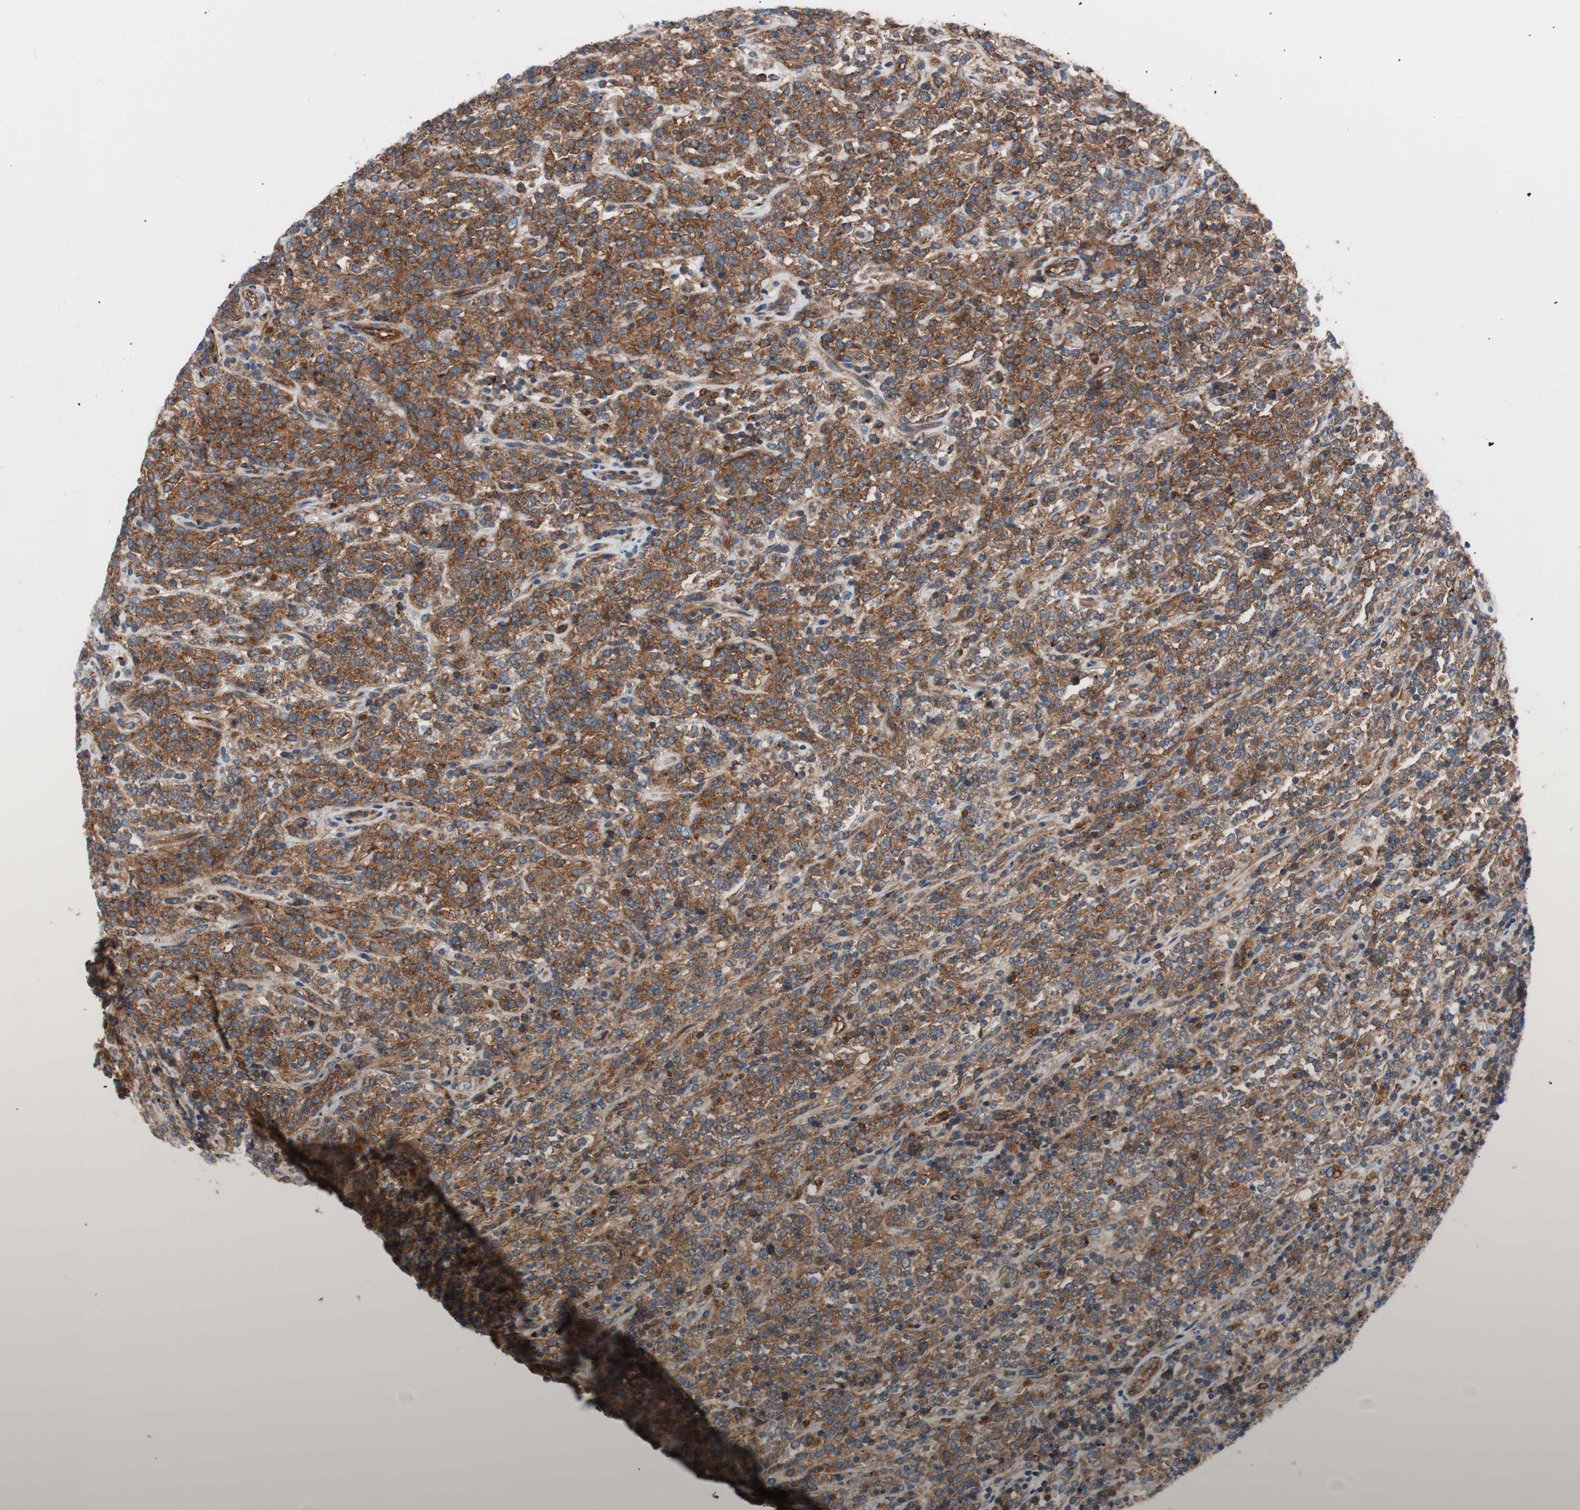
{"staining": {"intensity": "strong", "quantity": ">75%", "location": "cytoplasmic/membranous"}, "tissue": "lymphoma", "cell_type": "Tumor cells", "image_type": "cancer", "snomed": [{"axis": "morphology", "description": "Malignant lymphoma, non-Hodgkin's type, High grade"}, {"axis": "topography", "description": "Soft tissue"}], "caption": "Immunohistochemical staining of human lymphoma demonstrates high levels of strong cytoplasmic/membranous expression in approximately >75% of tumor cells.", "gene": "FLOT2", "patient": {"sex": "male", "age": 18}}